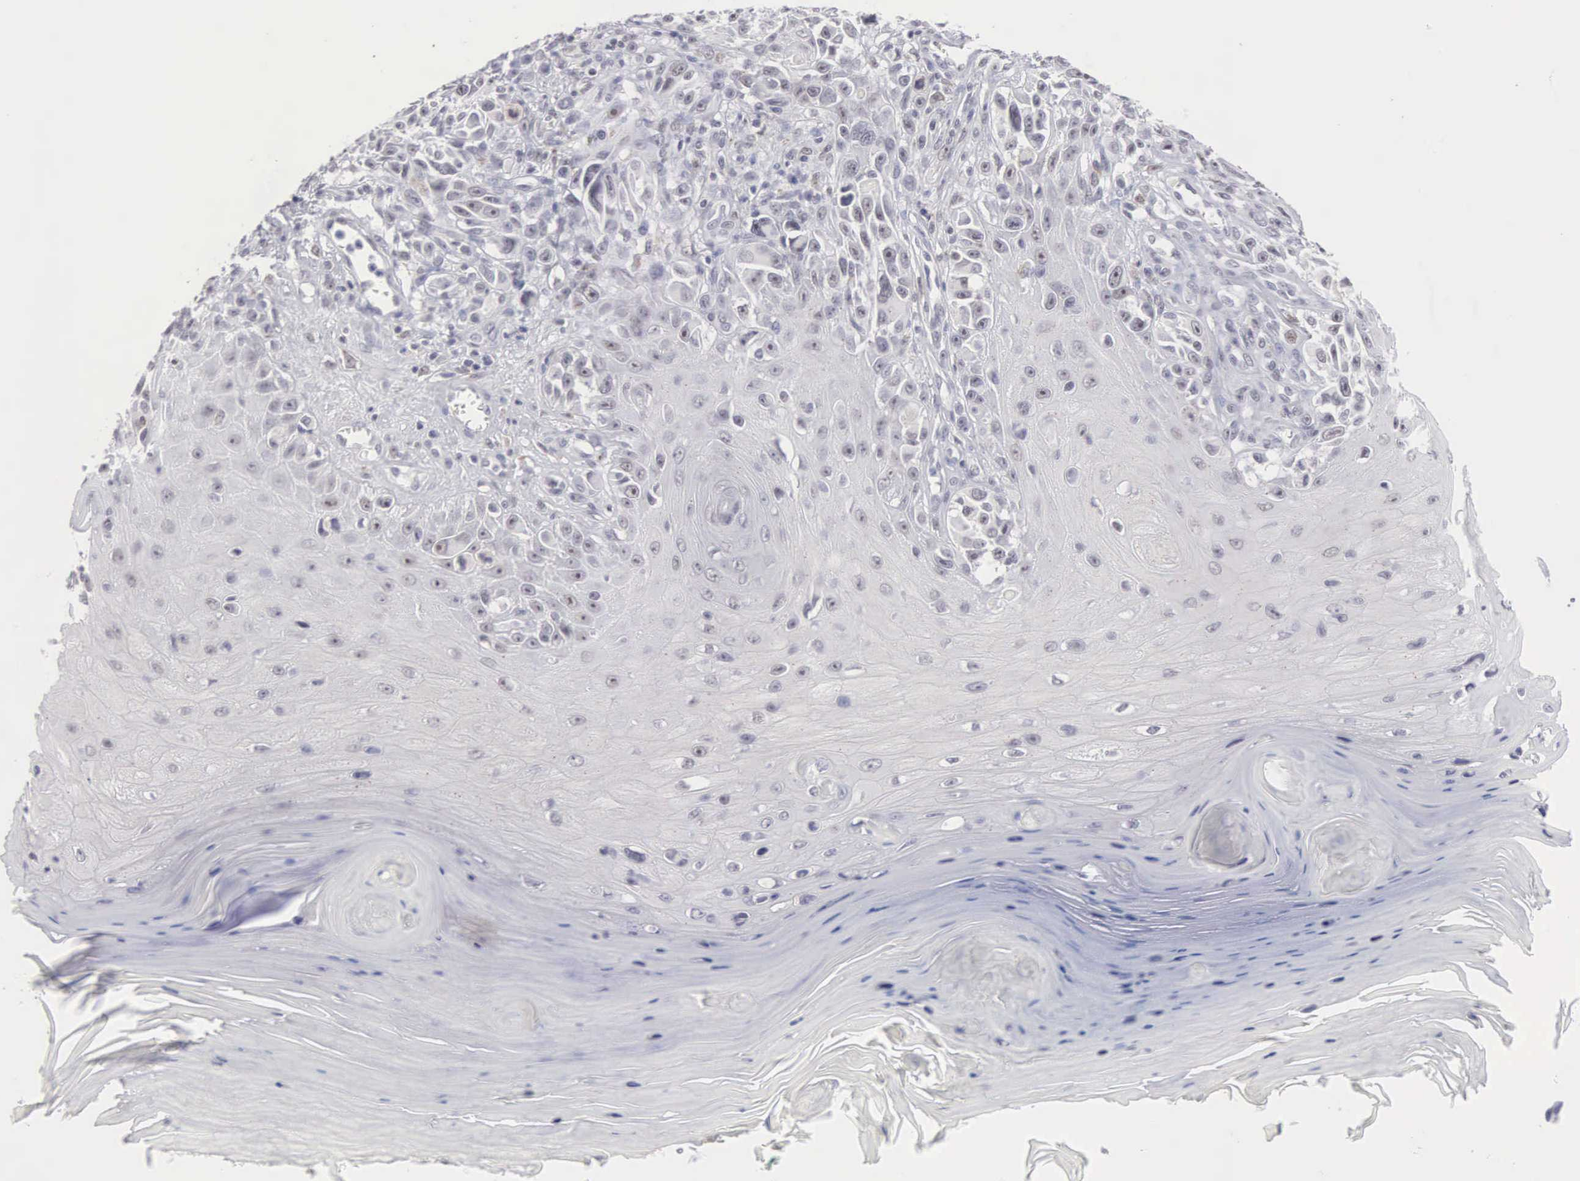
{"staining": {"intensity": "moderate", "quantity": "25%-75%", "location": "cytoplasmic/membranous"}, "tissue": "melanoma", "cell_type": "Tumor cells", "image_type": "cancer", "snomed": [{"axis": "morphology", "description": "Malignant melanoma, NOS"}, {"axis": "topography", "description": "Skin"}], "caption": "This micrograph displays malignant melanoma stained with immunohistochemistry (IHC) to label a protein in brown. The cytoplasmic/membranous of tumor cells show moderate positivity for the protein. Nuclei are counter-stained blue.", "gene": "MNAT1", "patient": {"sex": "female", "age": 82}}